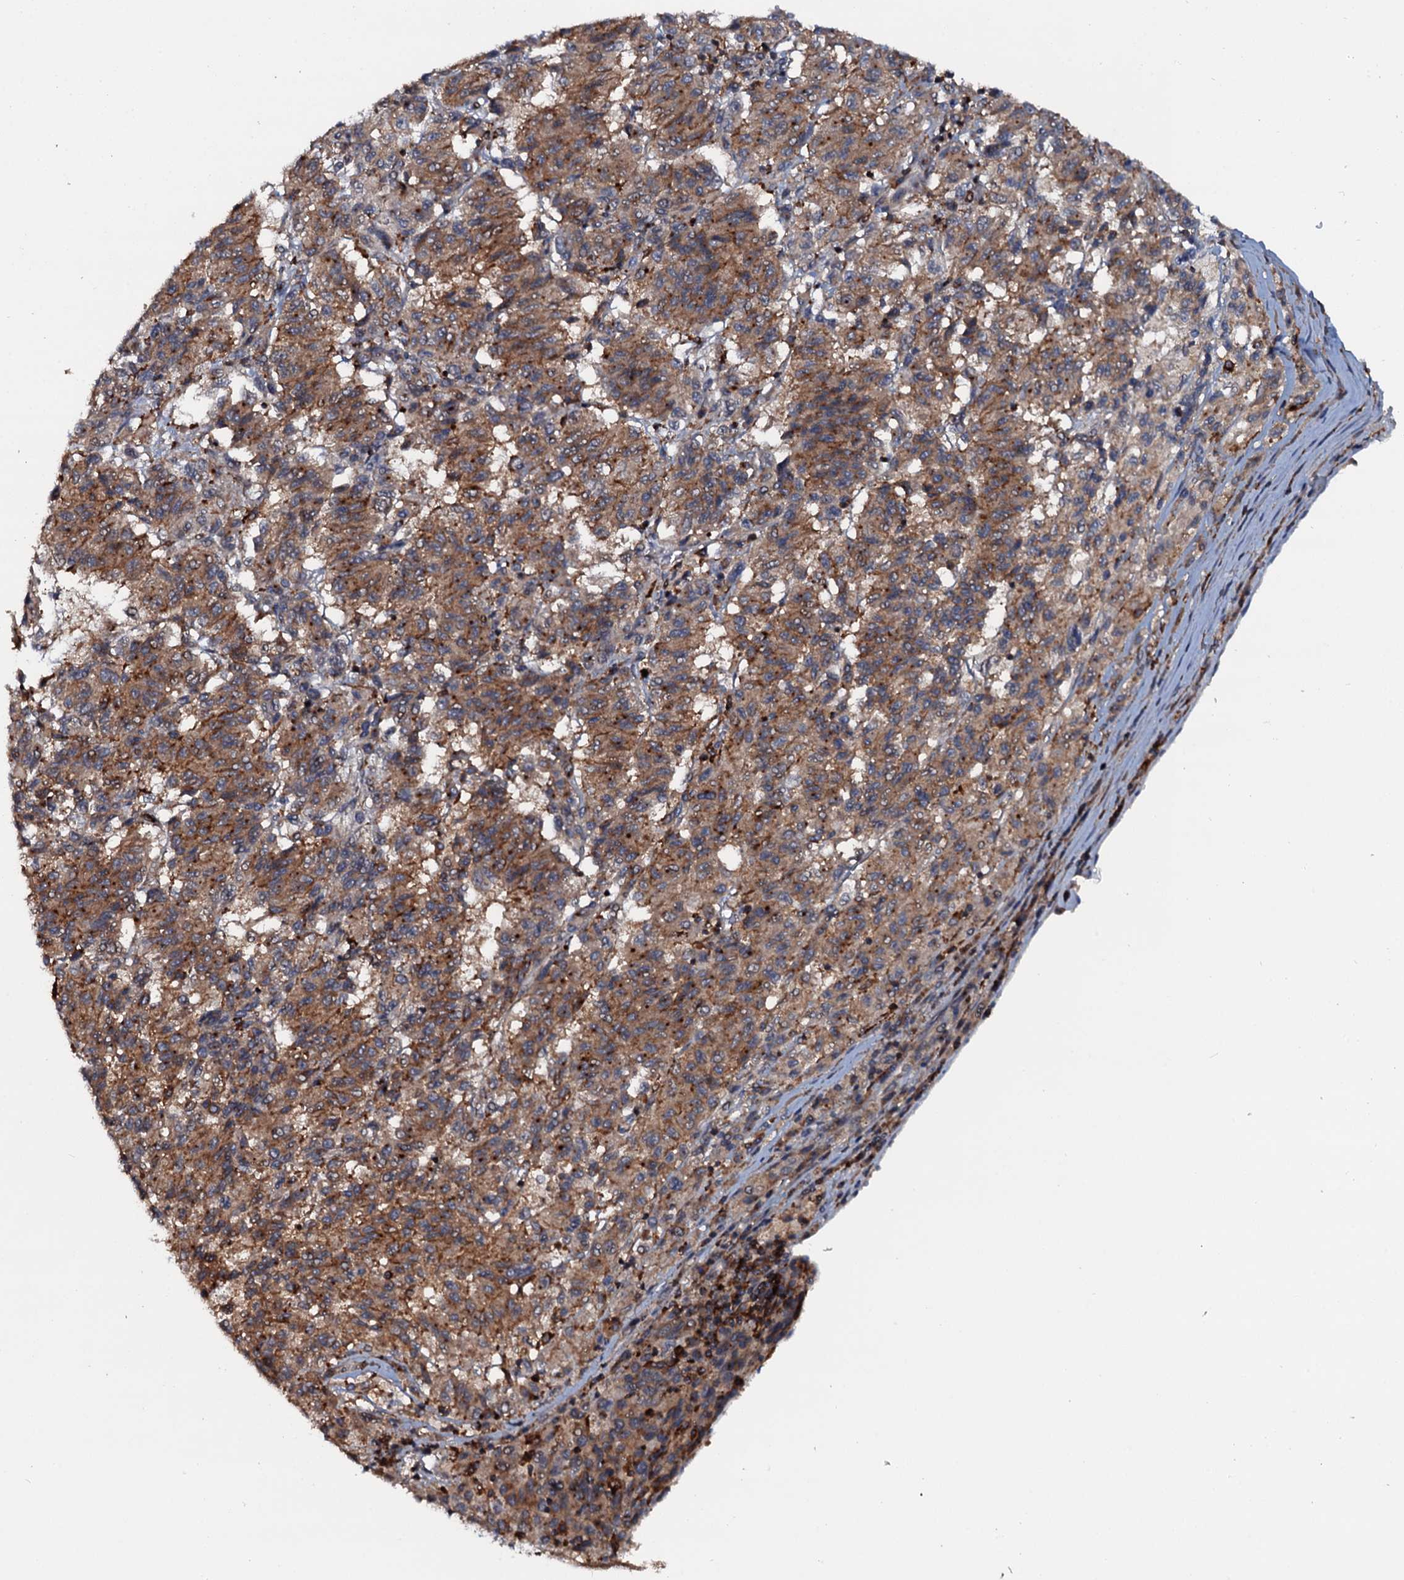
{"staining": {"intensity": "moderate", "quantity": ">75%", "location": "cytoplasmic/membranous"}, "tissue": "melanoma", "cell_type": "Tumor cells", "image_type": "cancer", "snomed": [{"axis": "morphology", "description": "Malignant melanoma, Metastatic site"}, {"axis": "topography", "description": "Lung"}], "caption": "An IHC image of neoplastic tissue is shown. Protein staining in brown highlights moderate cytoplasmic/membranous positivity in malignant melanoma (metastatic site) within tumor cells.", "gene": "VAMP8", "patient": {"sex": "male", "age": 64}}